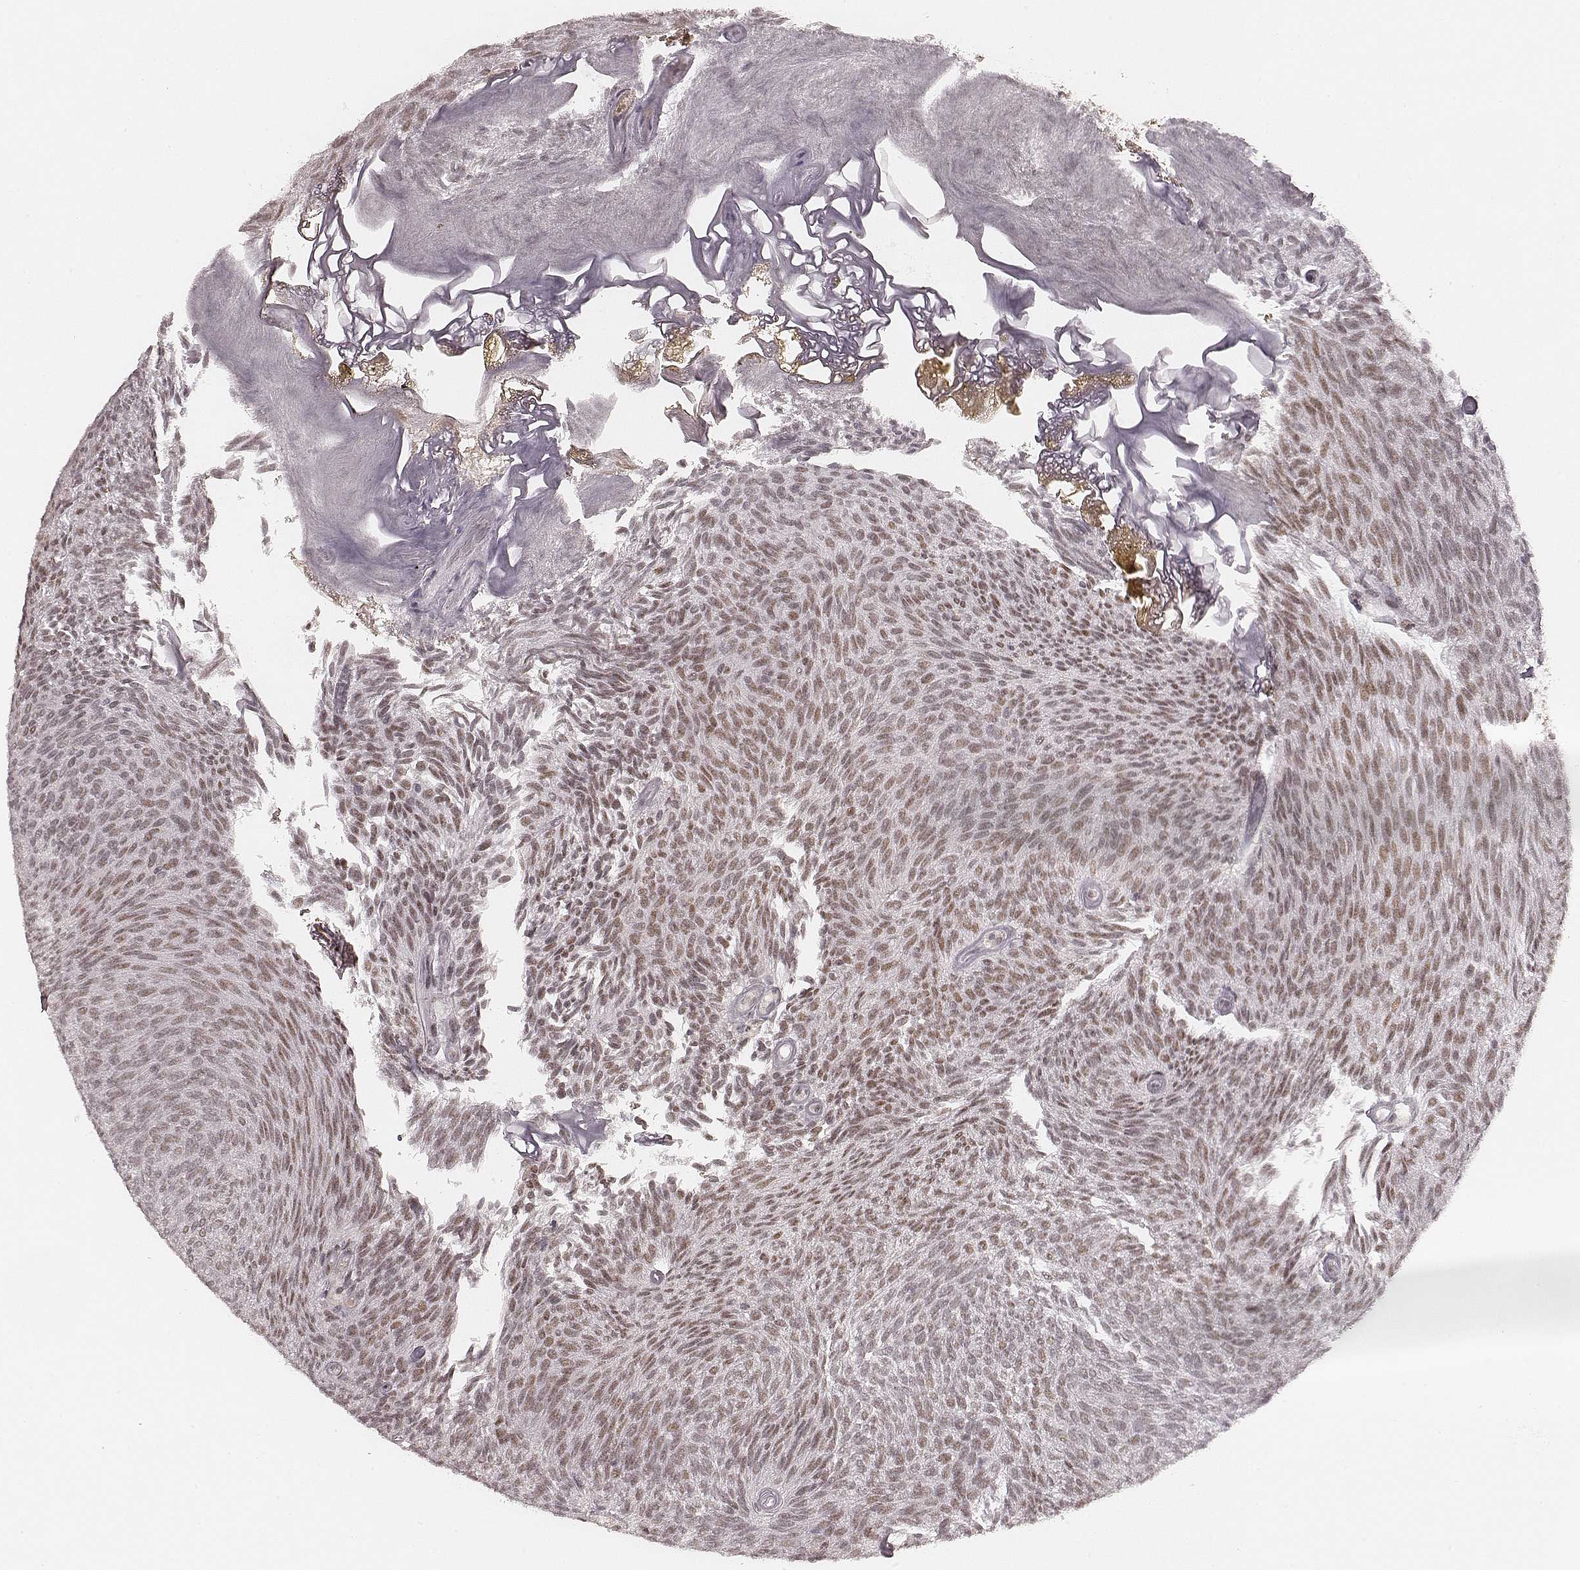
{"staining": {"intensity": "weak", "quantity": ">75%", "location": "nuclear"}, "tissue": "urothelial cancer", "cell_type": "Tumor cells", "image_type": "cancer", "snomed": [{"axis": "morphology", "description": "Urothelial carcinoma, Low grade"}, {"axis": "topography", "description": "Urinary bladder"}], "caption": "This is a micrograph of immunohistochemistry staining of urothelial cancer, which shows weak expression in the nuclear of tumor cells.", "gene": "HNRNPC", "patient": {"sex": "male", "age": 77}}